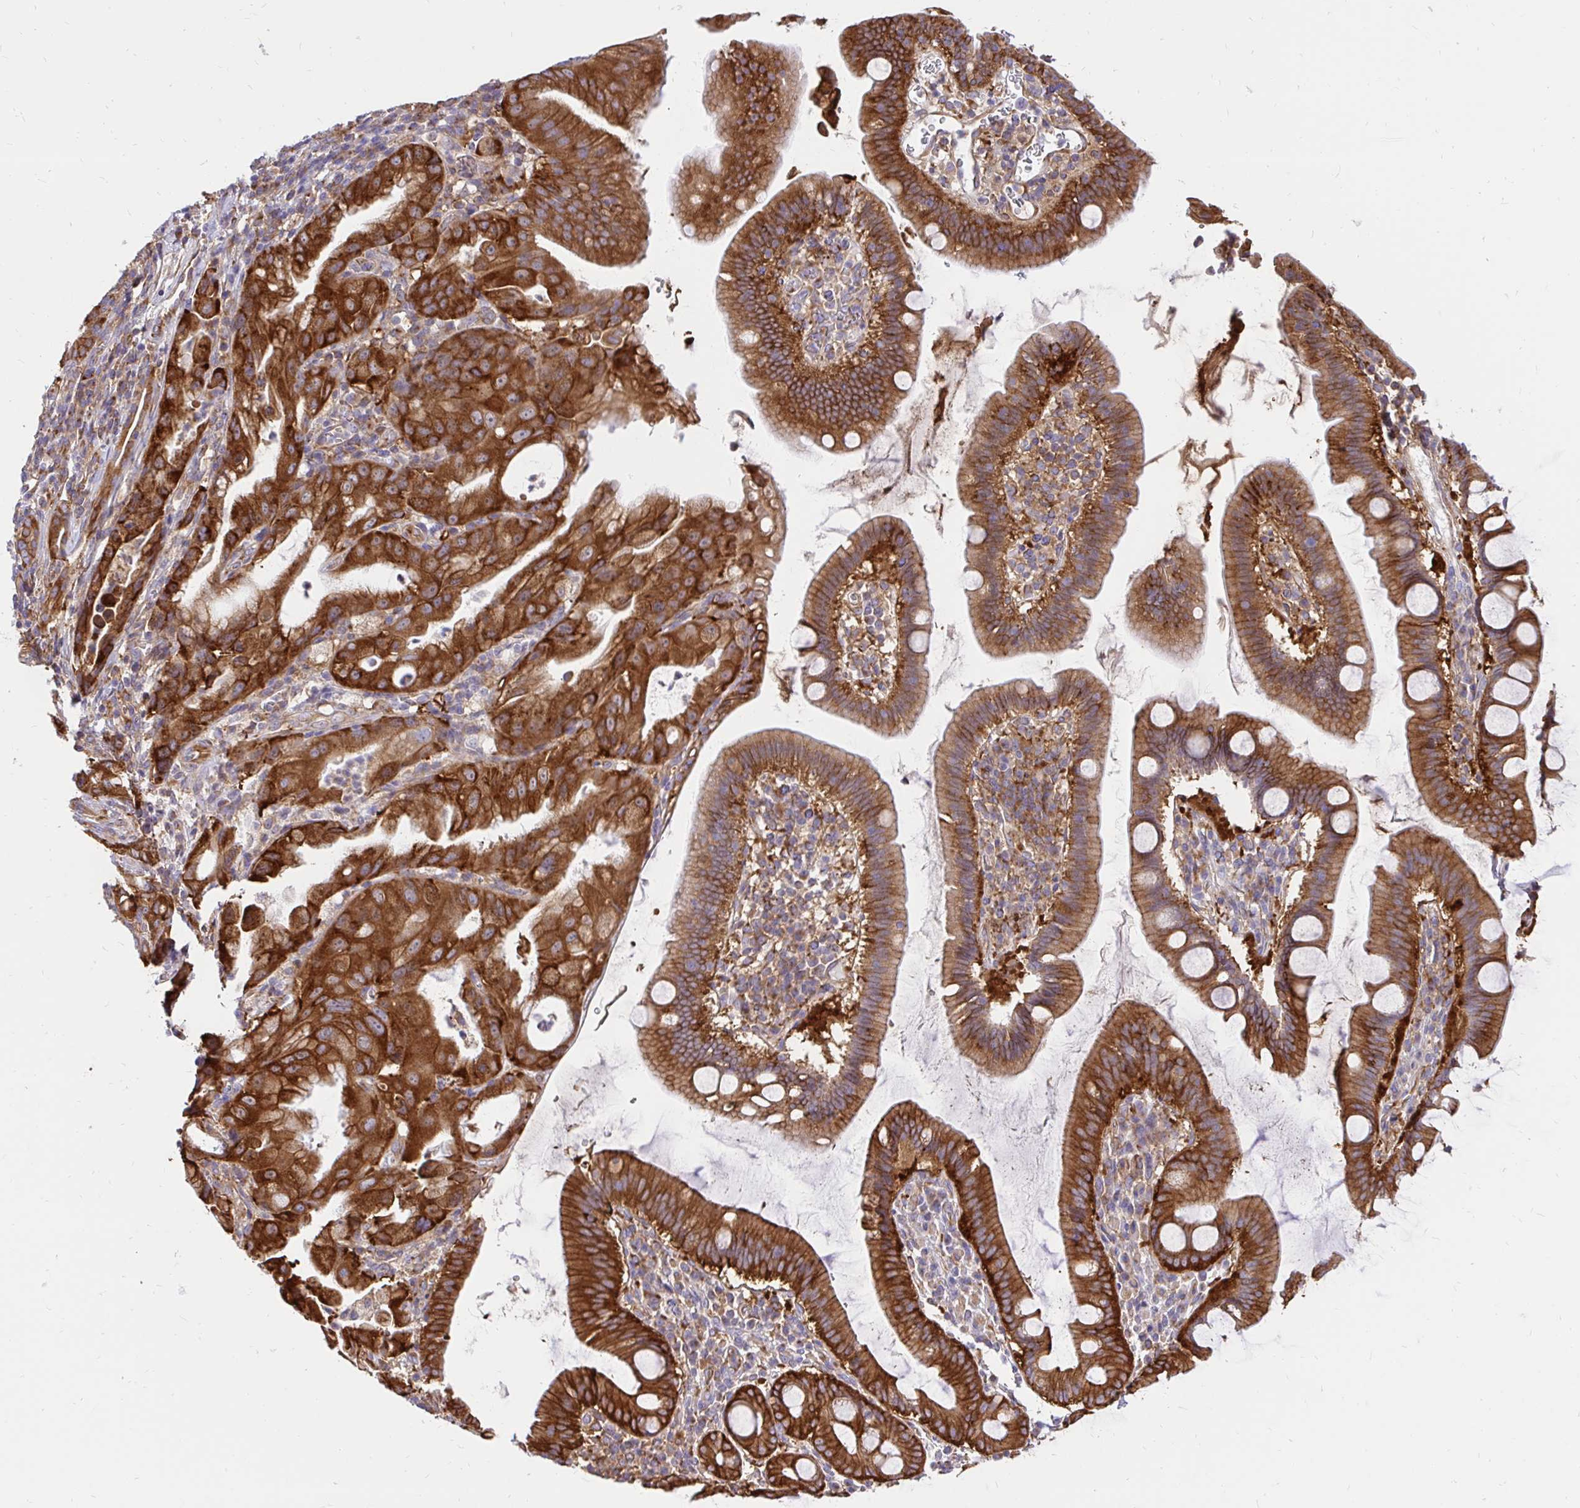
{"staining": {"intensity": "strong", "quantity": ">75%", "location": "cytoplasmic/membranous"}, "tissue": "pancreatic cancer", "cell_type": "Tumor cells", "image_type": "cancer", "snomed": [{"axis": "morphology", "description": "Adenocarcinoma, NOS"}, {"axis": "topography", "description": "Pancreas"}], "caption": "DAB (3,3'-diaminobenzidine) immunohistochemical staining of pancreatic adenocarcinoma displays strong cytoplasmic/membranous protein expression in about >75% of tumor cells.", "gene": "ABCB10", "patient": {"sex": "male", "age": 68}}